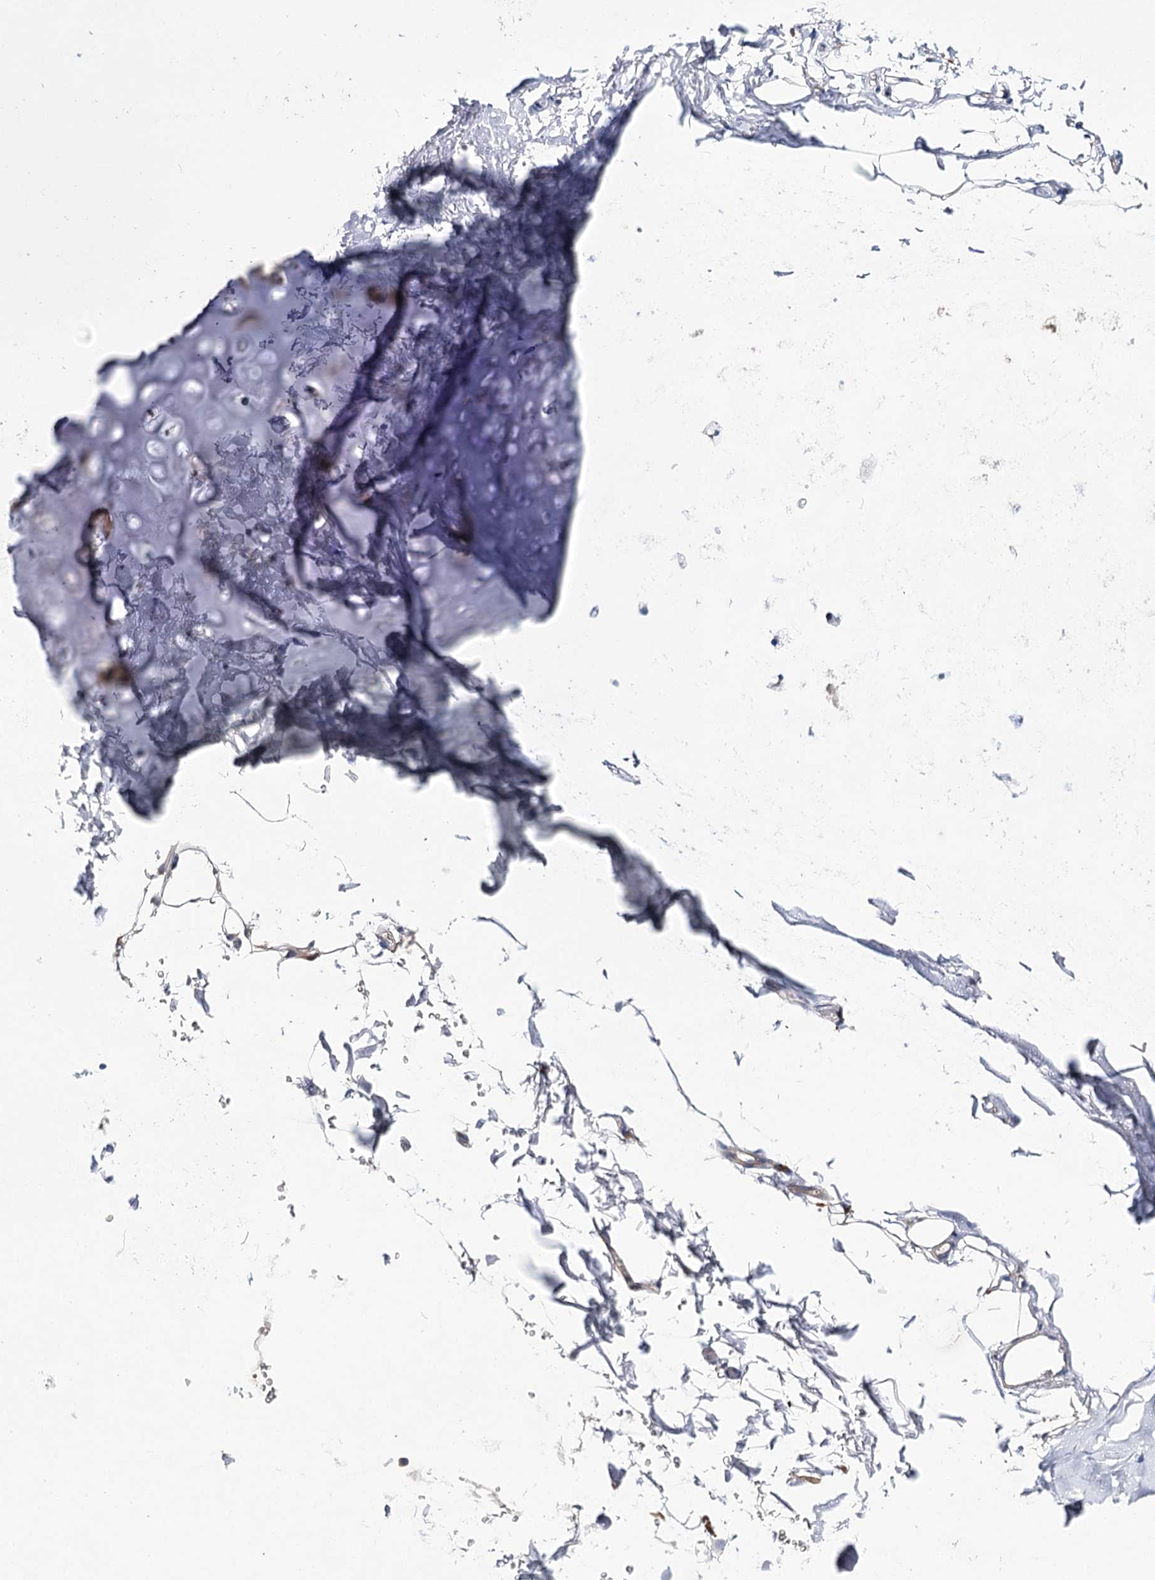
{"staining": {"intensity": "negative", "quantity": "none", "location": "none"}, "tissue": "adipose tissue", "cell_type": "Adipocytes", "image_type": "normal", "snomed": [{"axis": "morphology", "description": "Normal tissue, NOS"}, {"axis": "topography", "description": "Cartilage tissue"}, {"axis": "topography", "description": "Bronchus"}], "caption": "Immunohistochemistry histopathology image of normal adipose tissue: adipose tissue stained with DAB (3,3'-diaminobenzidine) exhibits no significant protein expression in adipocytes.", "gene": "NRAP", "patient": {"sex": "female", "age": 73}}